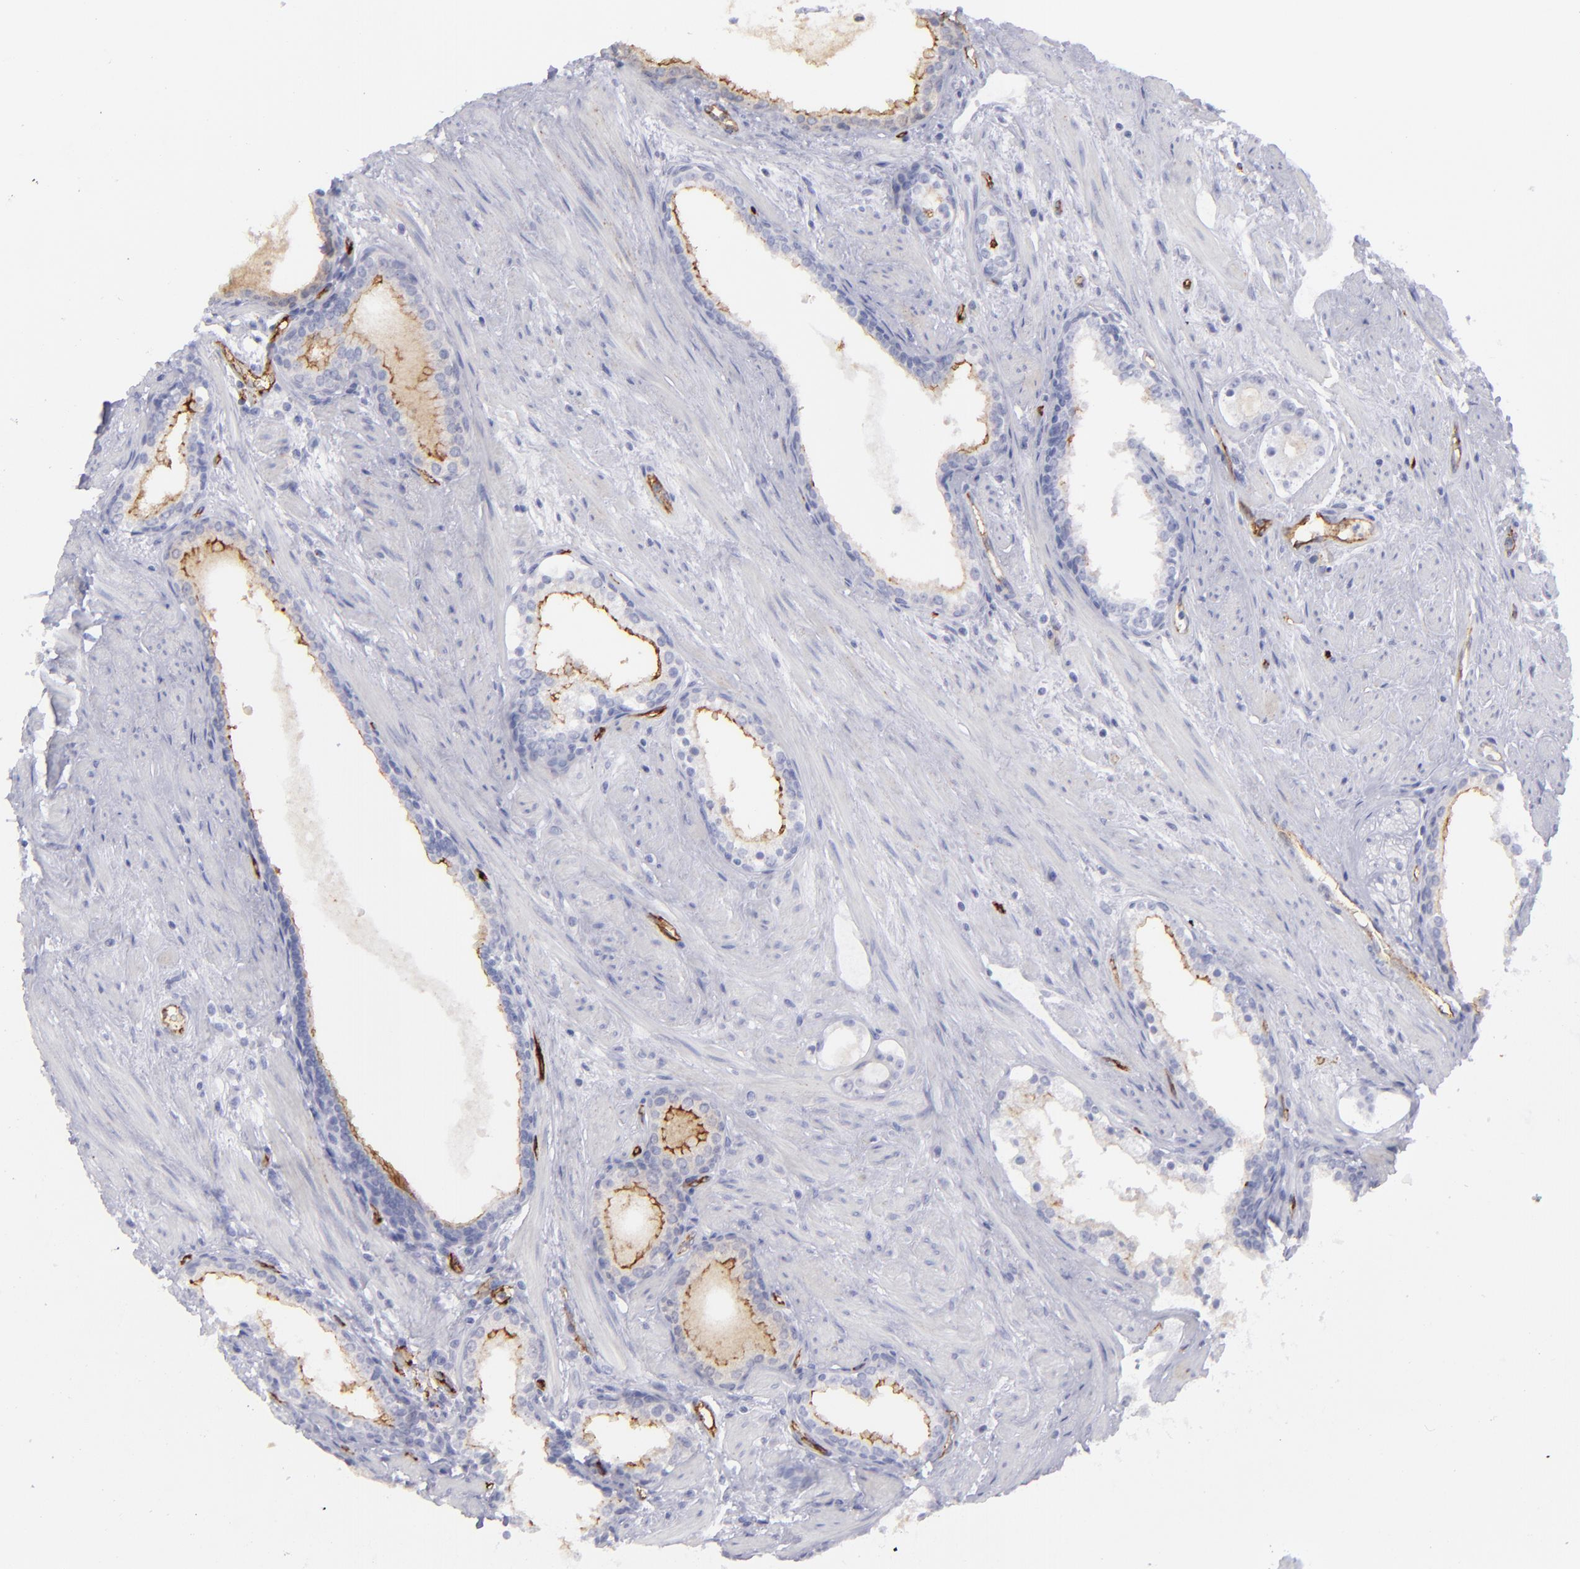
{"staining": {"intensity": "weak", "quantity": "<25%", "location": "cytoplasmic/membranous"}, "tissue": "prostate cancer", "cell_type": "Tumor cells", "image_type": "cancer", "snomed": [{"axis": "morphology", "description": "Adenocarcinoma, Medium grade"}, {"axis": "topography", "description": "Prostate"}], "caption": "Tumor cells are negative for brown protein staining in prostate cancer (adenocarcinoma (medium-grade)). (IHC, brightfield microscopy, high magnification).", "gene": "ACE", "patient": {"sex": "male", "age": 73}}